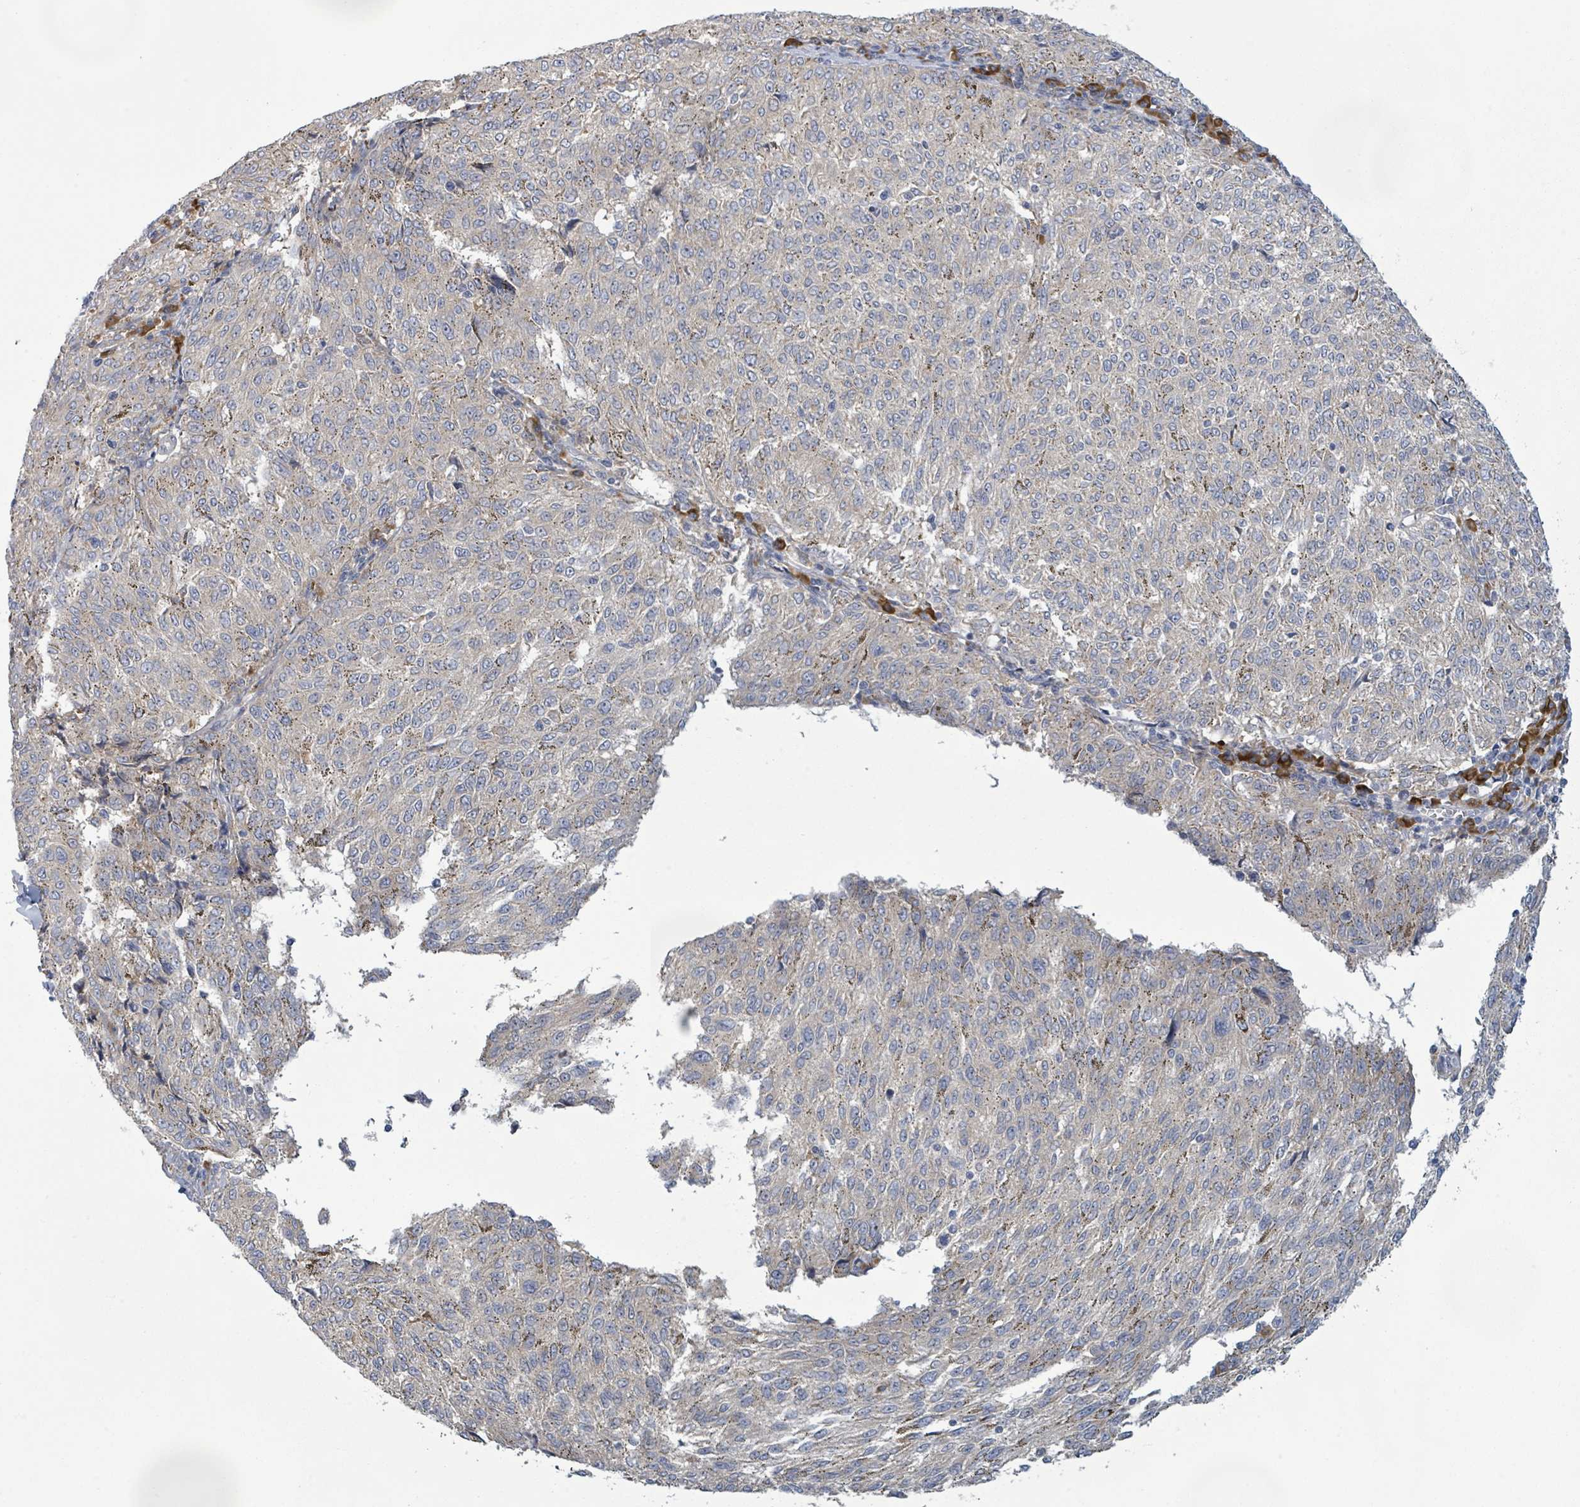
{"staining": {"intensity": "weak", "quantity": "<25%", "location": "cytoplasmic/membranous"}, "tissue": "melanoma", "cell_type": "Tumor cells", "image_type": "cancer", "snomed": [{"axis": "morphology", "description": "Malignant melanoma, NOS"}, {"axis": "topography", "description": "Skin"}], "caption": "A high-resolution histopathology image shows immunohistochemistry (IHC) staining of malignant melanoma, which reveals no significant expression in tumor cells.", "gene": "ATP13A1", "patient": {"sex": "female", "age": 72}}